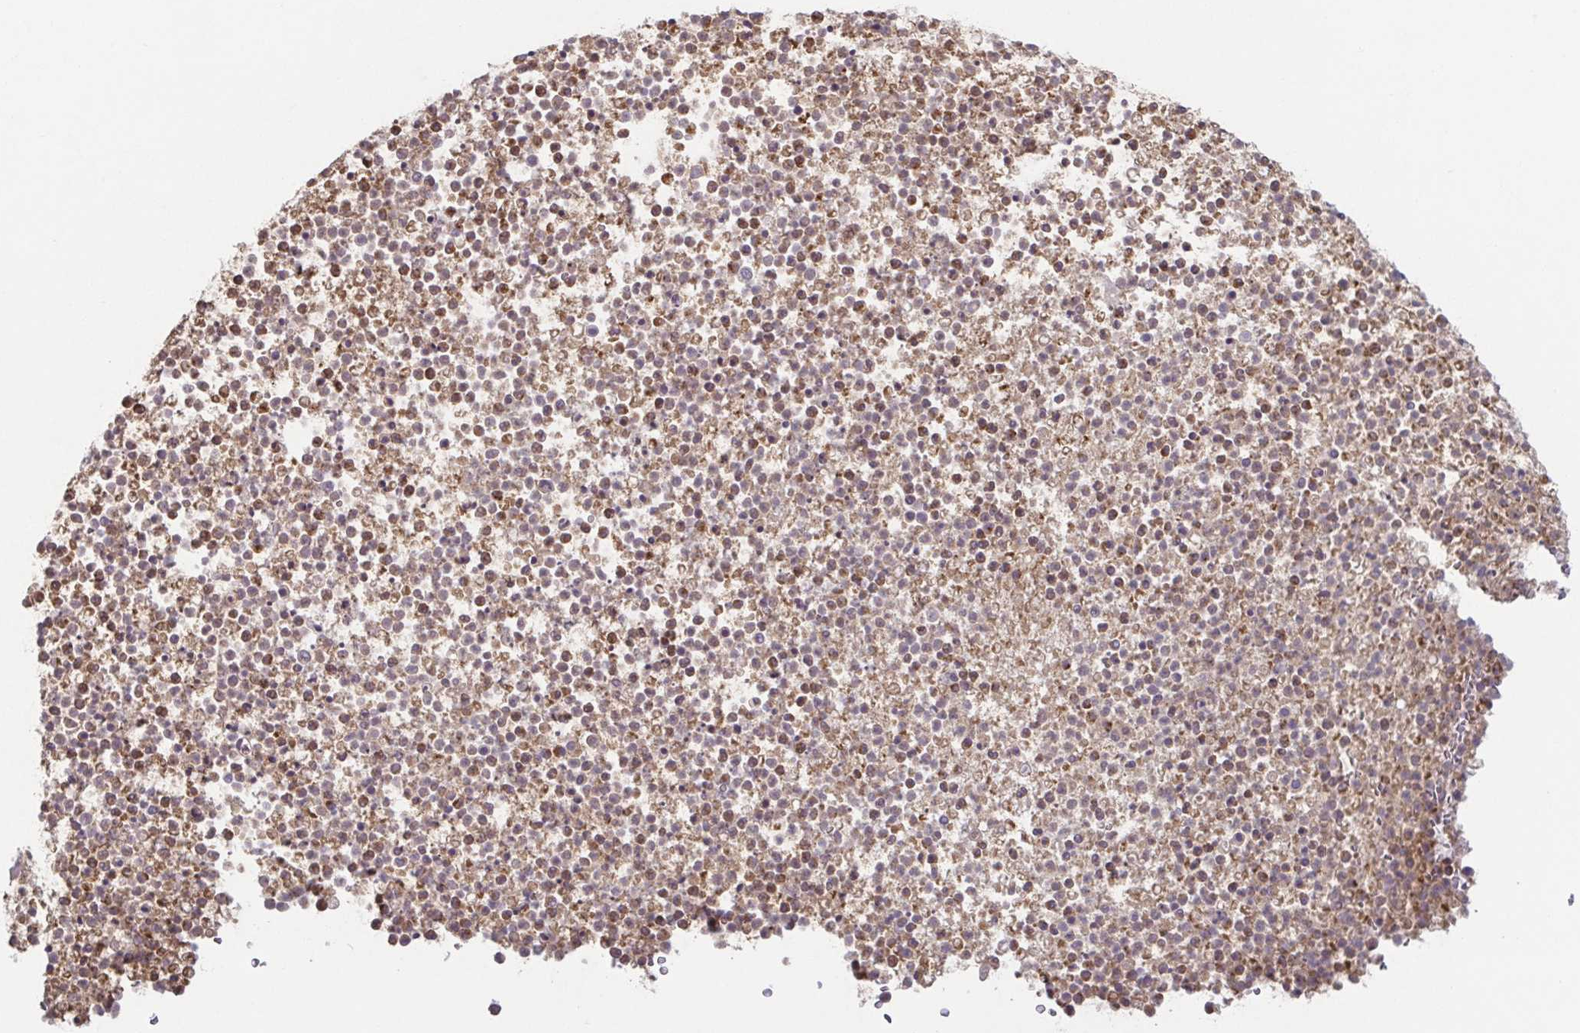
{"staining": {"intensity": "weak", "quantity": "<25%", "location": "cytoplasmic/membranous"}, "tissue": "bronchus", "cell_type": "Respiratory epithelial cells", "image_type": "normal", "snomed": [{"axis": "morphology", "description": "Normal tissue, NOS"}, {"axis": "topography", "description": "Cartilage tissue"}, {"axis": "topography", "description": "Bronchus"}], "caption": "This is a image of immunohistochemistry staining of normal bronchus, which shows no staining in respiratory epithelial cells. The staining was performed using DAB (3,3'-diaminobenzidine) to visualize the protein expression in brown, while the nuclei were stained in blue with hematoxylin (Magnification: 20x).", "gene": "AZU1", "patient": {"sex": "male", "age": 56}}